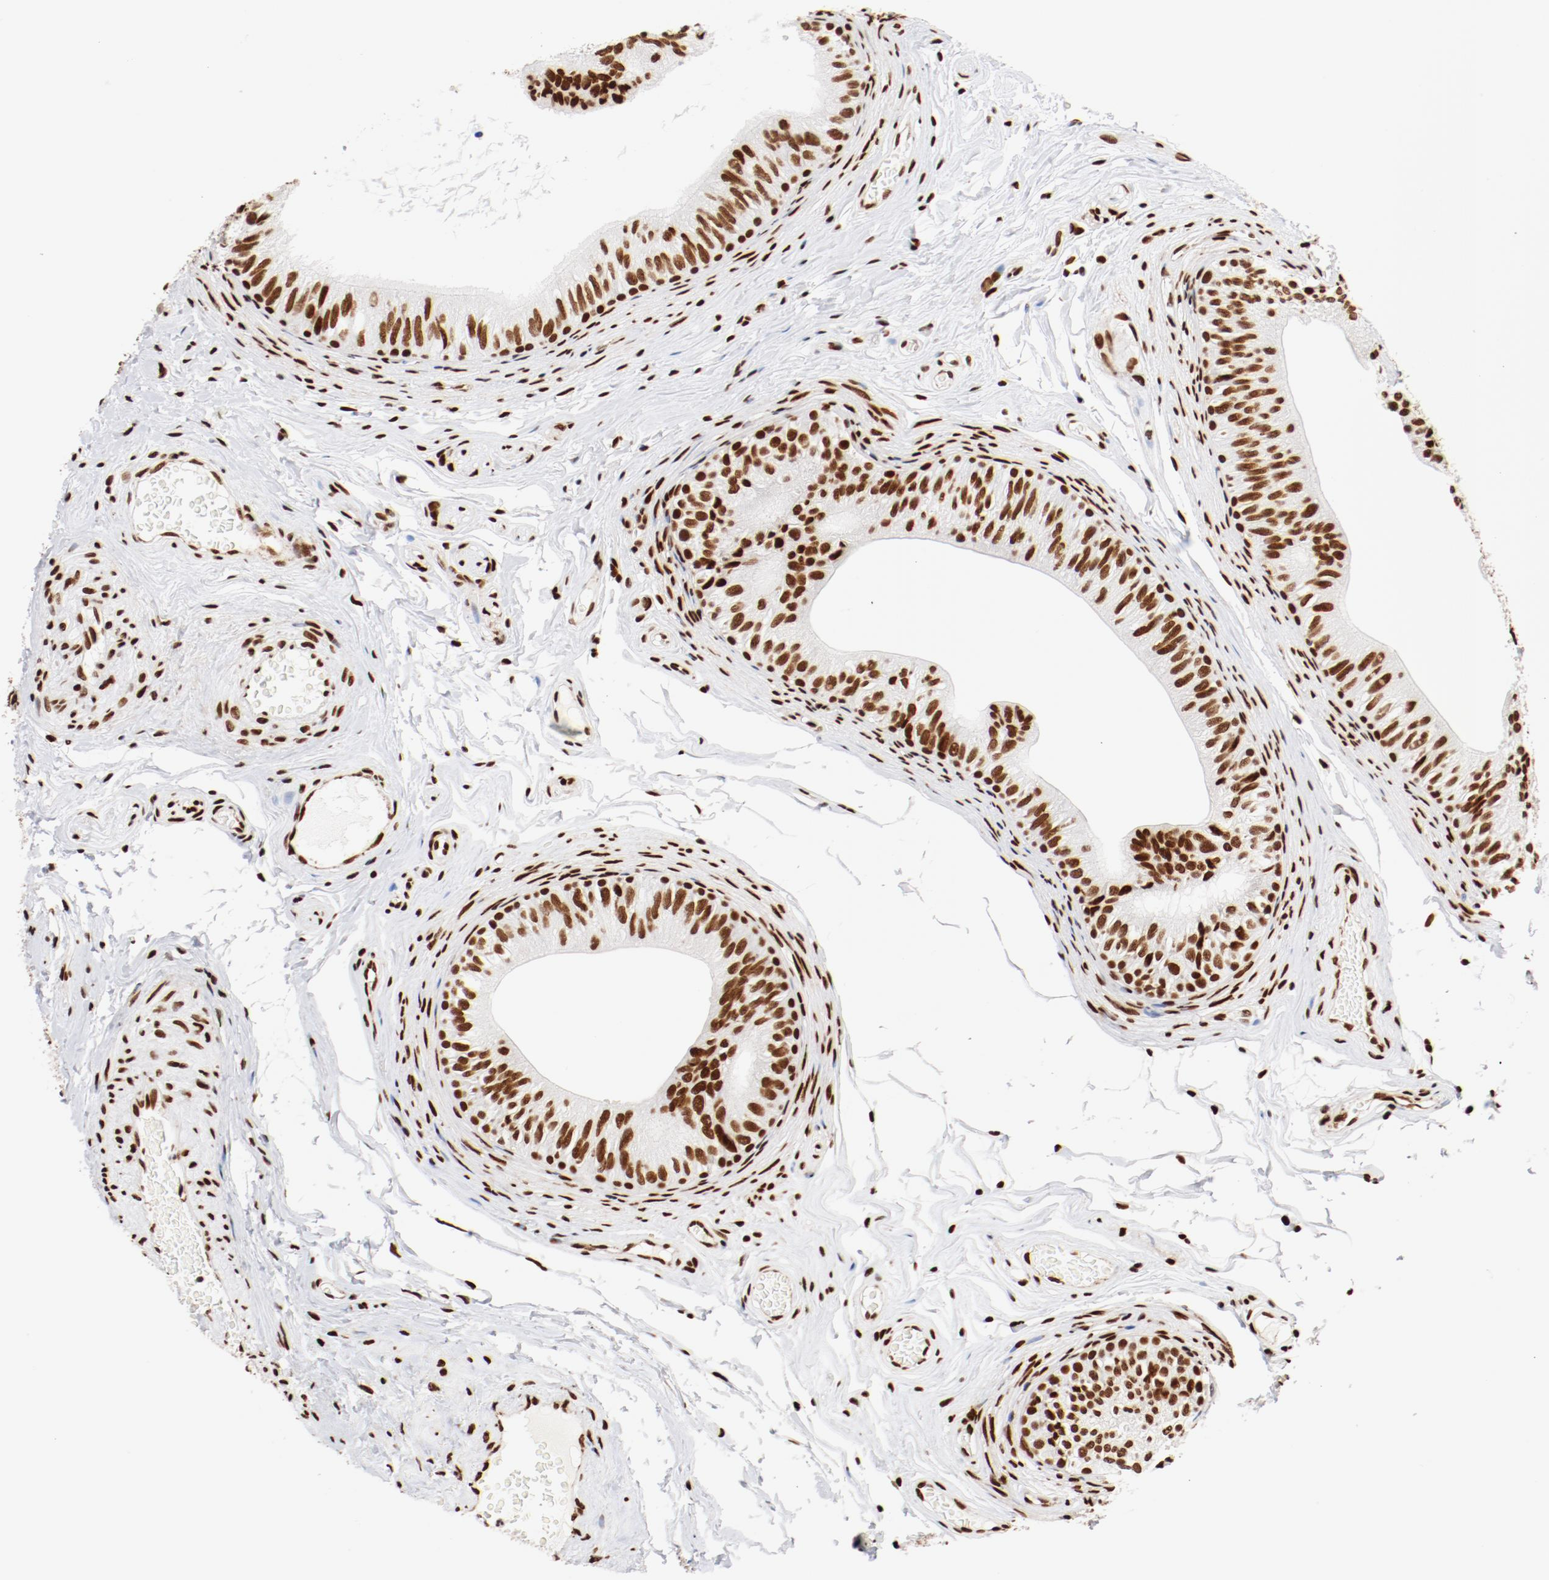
{"staining": {"intensity": "strong", "quantity": ">75%", "location": "nuclear"}, "tissue": "epididymis", "cell_type": "Glandular cells", "image_type": "normal", "snomed": [{"axis": "morphology", "description": "Normal tissue, NOS"}, {"axis": "topography", "description": "Testis"}, {"axis": "topography", "description": "Epididymis"}], "caption": "Immunohistochemistry (IHC) photomicrograph of normal epididymis: human epididymis stained using immunohistochemistry (IHC) reveals high levels of strong protein expression localized specifically in the nuclear of glandular cells, appearing as a nuclear brown color.", "gene": "CTBP1", "patient": {"sex": "male", "age": 36}}